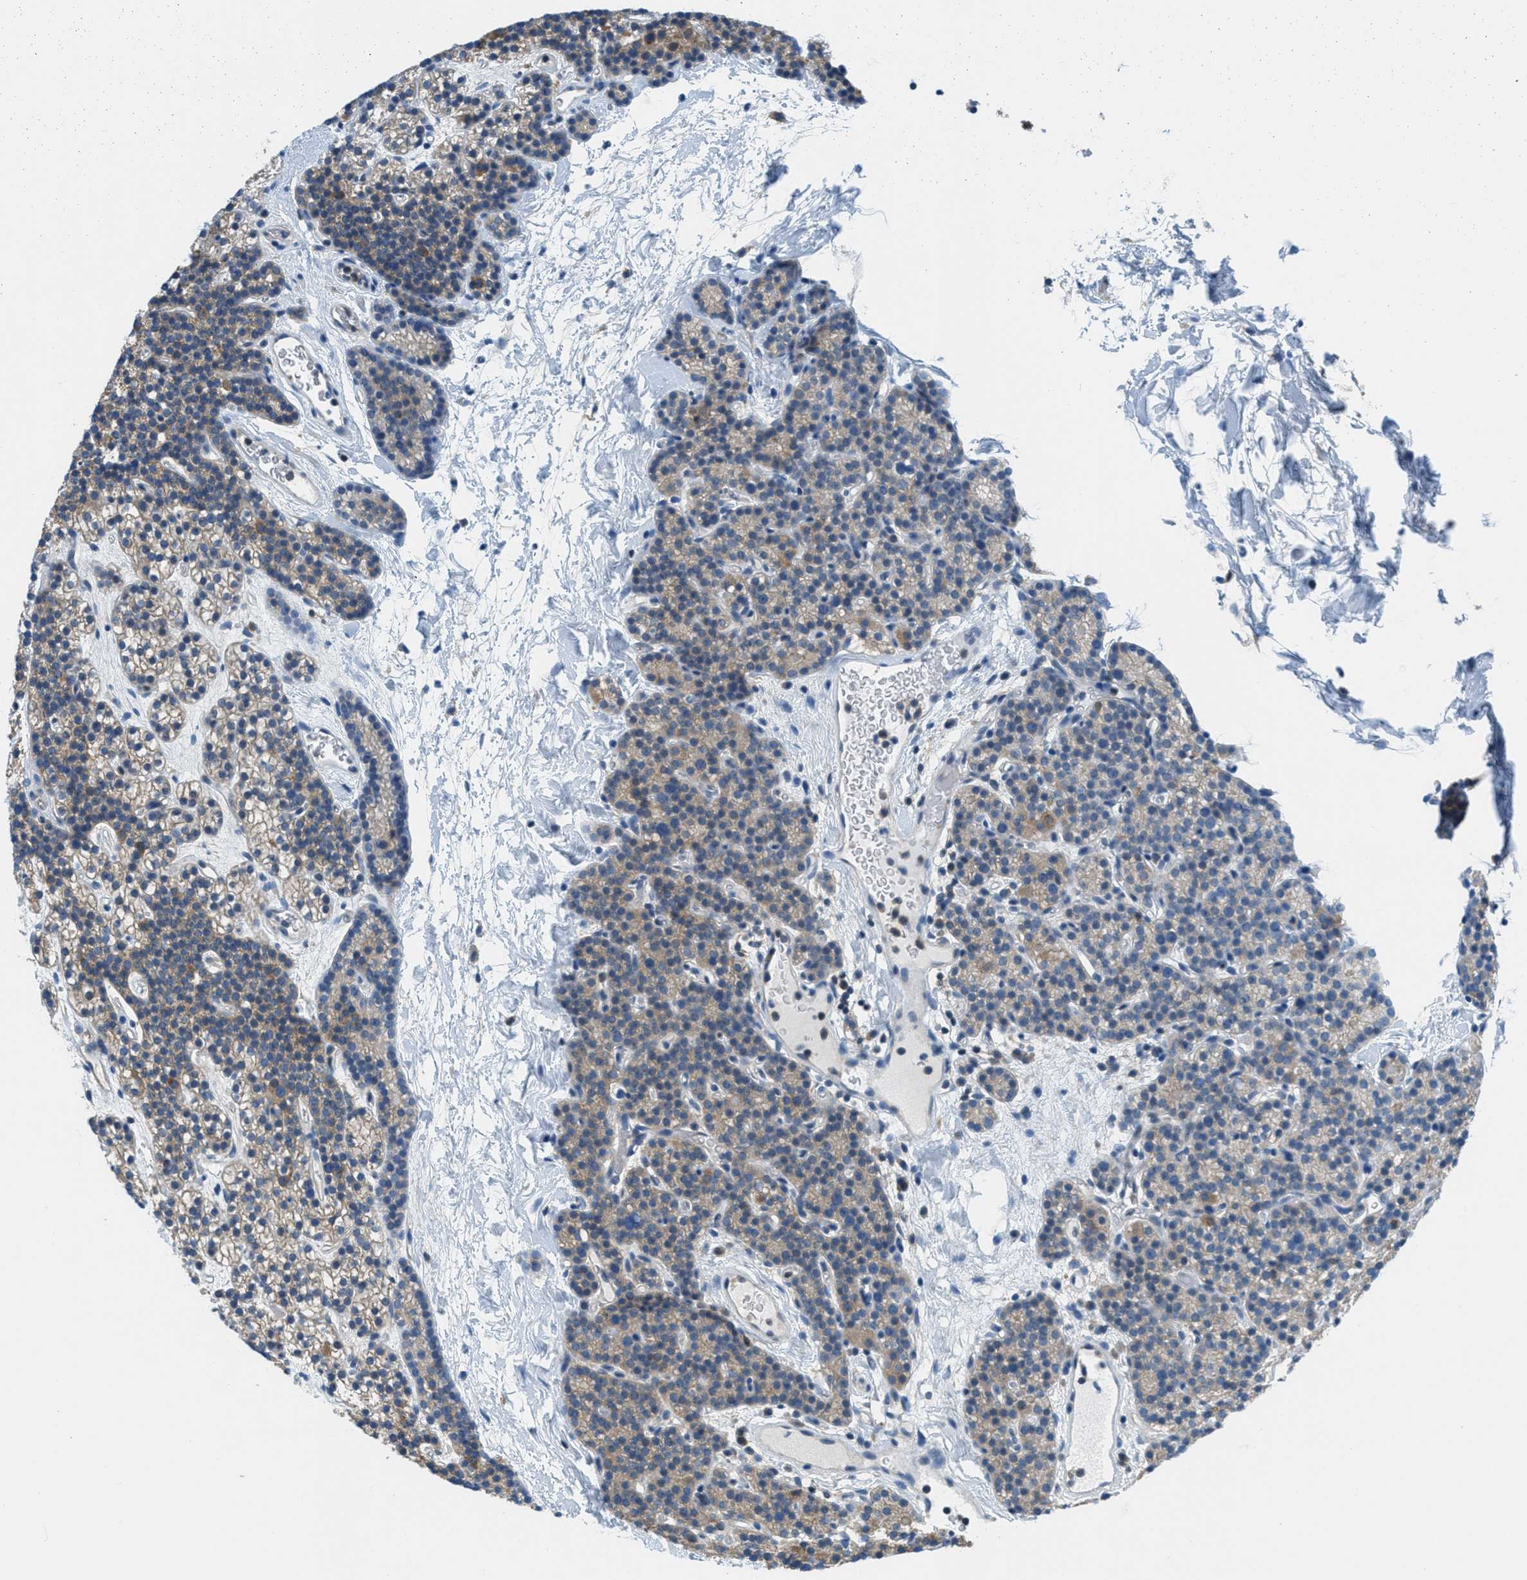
{"staining": {"intensity": "moderate", "quantity": "<25%", "location": "cytoplasmic/membranous"}, "tissue": "parathyroid gland", "cell_type": "Glandular cells", "image_type": "normal", "snomed": [{"axis": "morphology", "description": "Normal tissue, NOS"}, {"axis": "morphology", "description": "Adenoma, NOS"}, {"axis": "topography", "description": "Parathyroid gland"}], "caption": "Glandular cells display moderate cytoplasmic/membranous positivity in approximately <25% of cells in benign parathyroid gland.", "gene": "PIP5K1C", "patient": {"sex": "female", "age": 54}}